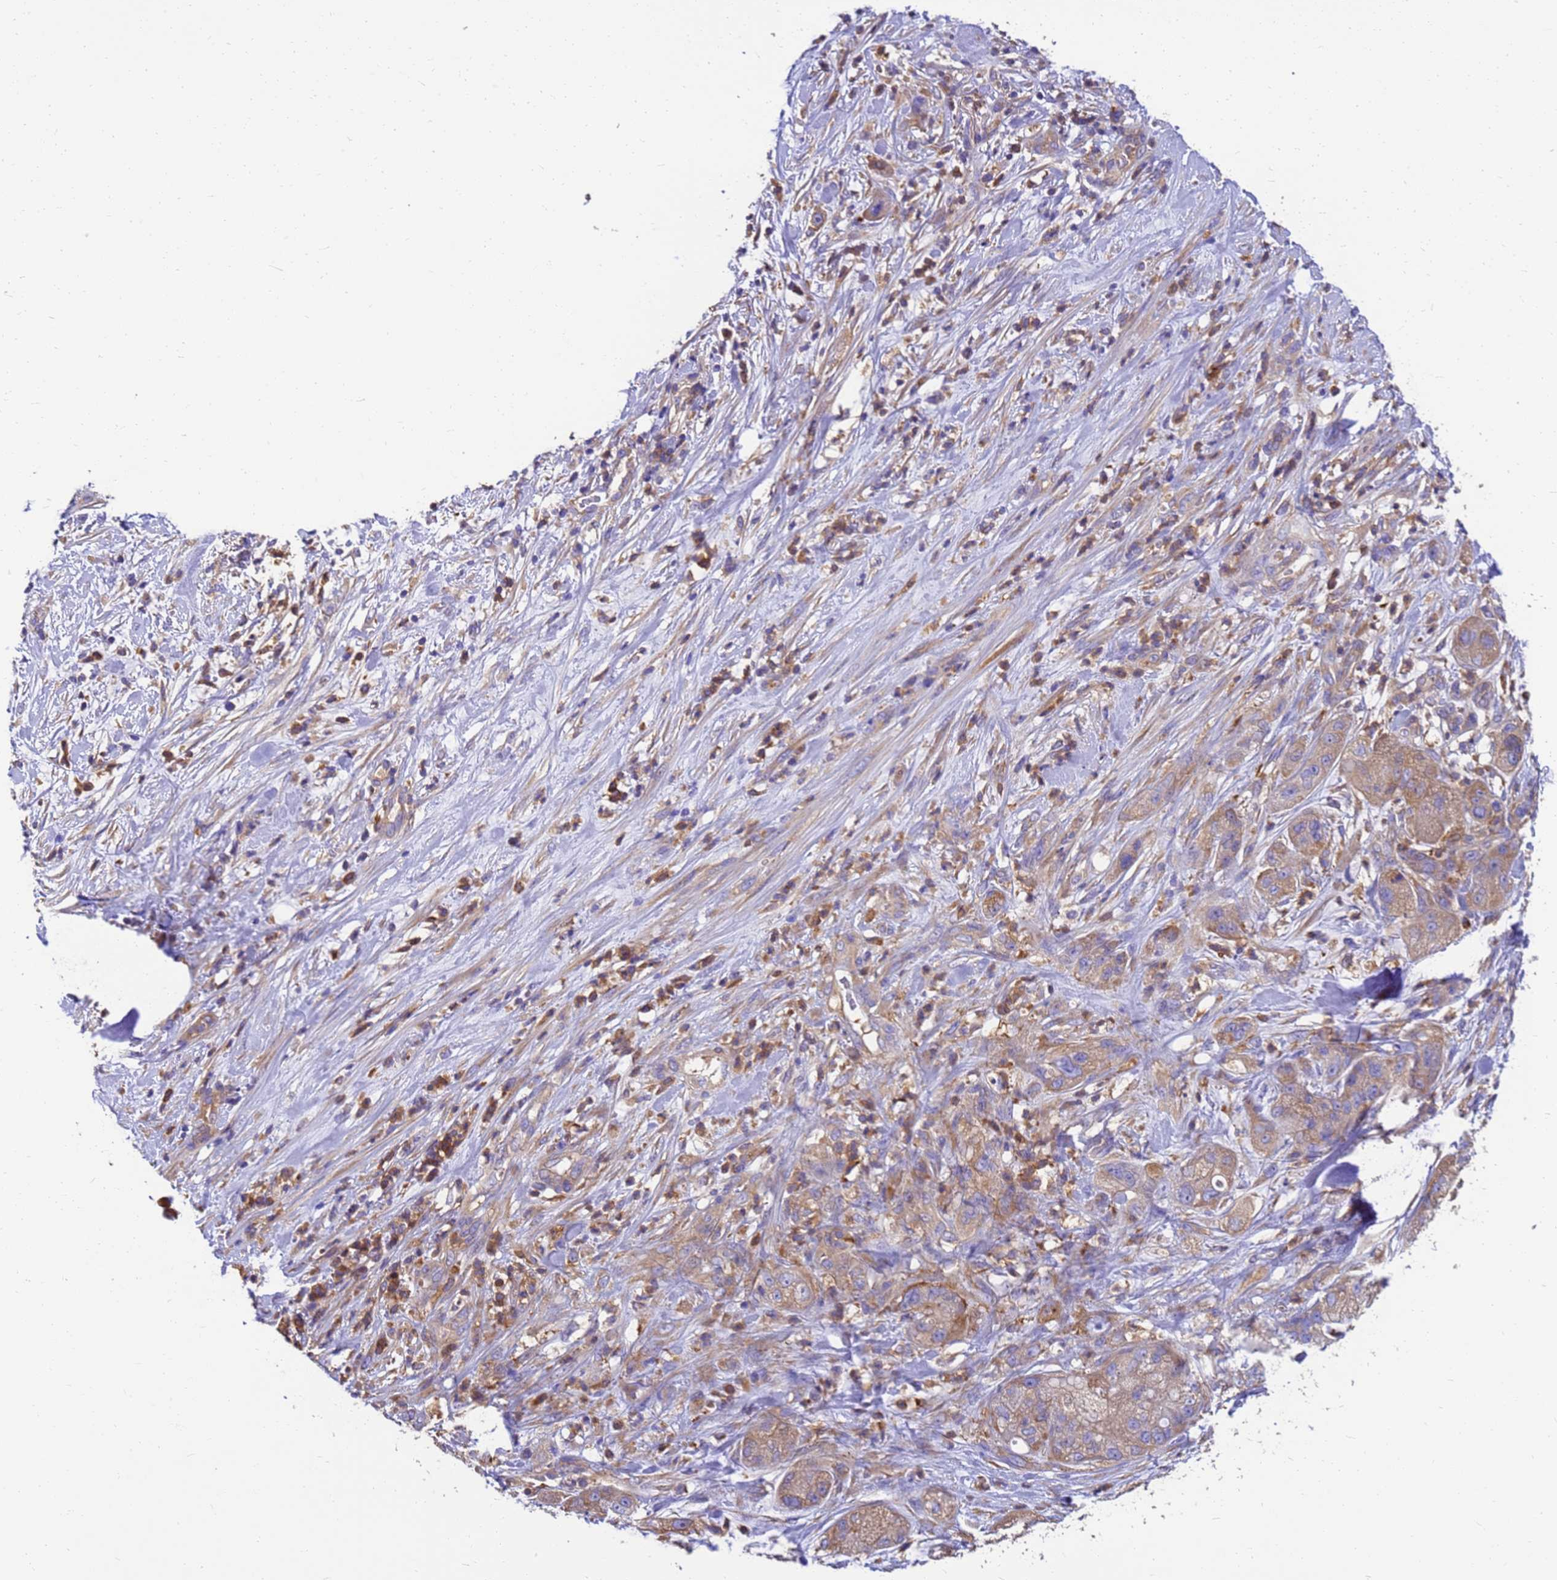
{"staining": {"intensity": "weak", "quantity": ">75%", "location": "cytoplasmic/membranous"}, "tissue": "pancreatic cancer", "cell_type": "Tumor cells", "image_type": "cancer", "snomed": [{"axis": "morphology", "description": "Adenocarcinoma, NOS"}, {"axis": "topography", "description": "Pancreas"}], "caption": "Immunohistochemistry (DAB (3,3'-diaminobenzidine)) staining of human pancreatic cancer (adenocarcinoma) demonstrates weak cytoplasmic/membranous protein expression in approximately >75% of tumor cells. (IHC, brightfield microscopy, high magnification).", "gene": "ZNF235", "patient": {"sex": "female", "age": 78}}